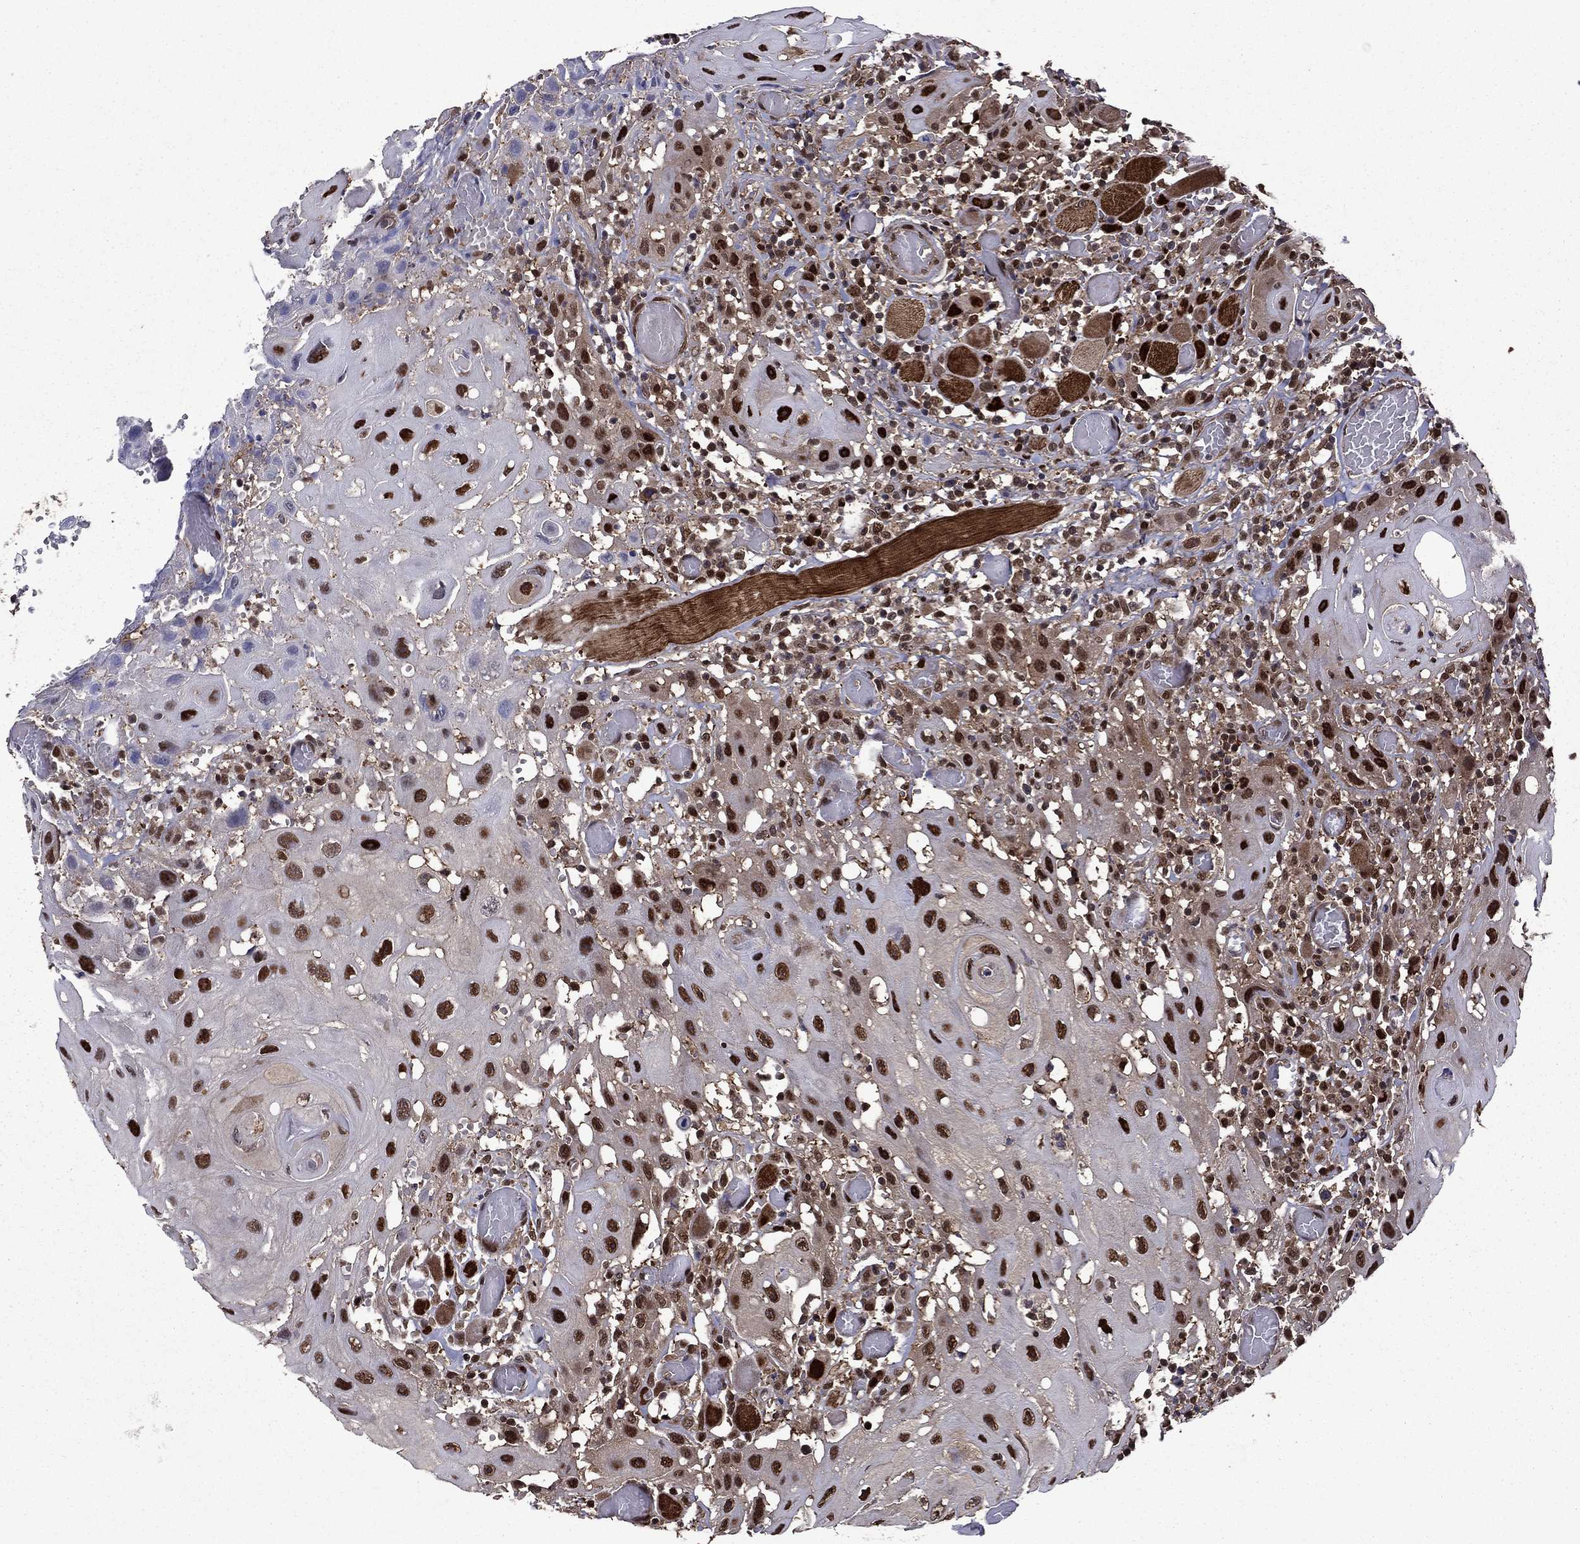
{"staining": {"intensity": "strong", "quantity": "25%-75%", "location": "nuclear"}, "tissue": "head and neck cancer", "cell_type": "Tumor cells", "image_type": "cancer", "snomed": [{"axis": "morphology", "description": "Normal tissue, NOS"}, {"axis": "morphology", "description": "Squamous cell carcinoma, NOS"}, {"axis": "topography", "description": "Oral tissue"}, {"axis": "topography", "description": "Head-Neck"}], "caption": "Protein staining displays strong nuclear expression in approximately 25%-75% of tumor cells in head and neck cancer.", "gene": "APPBP2", "patient": {"sex": "male", "age": 71}}